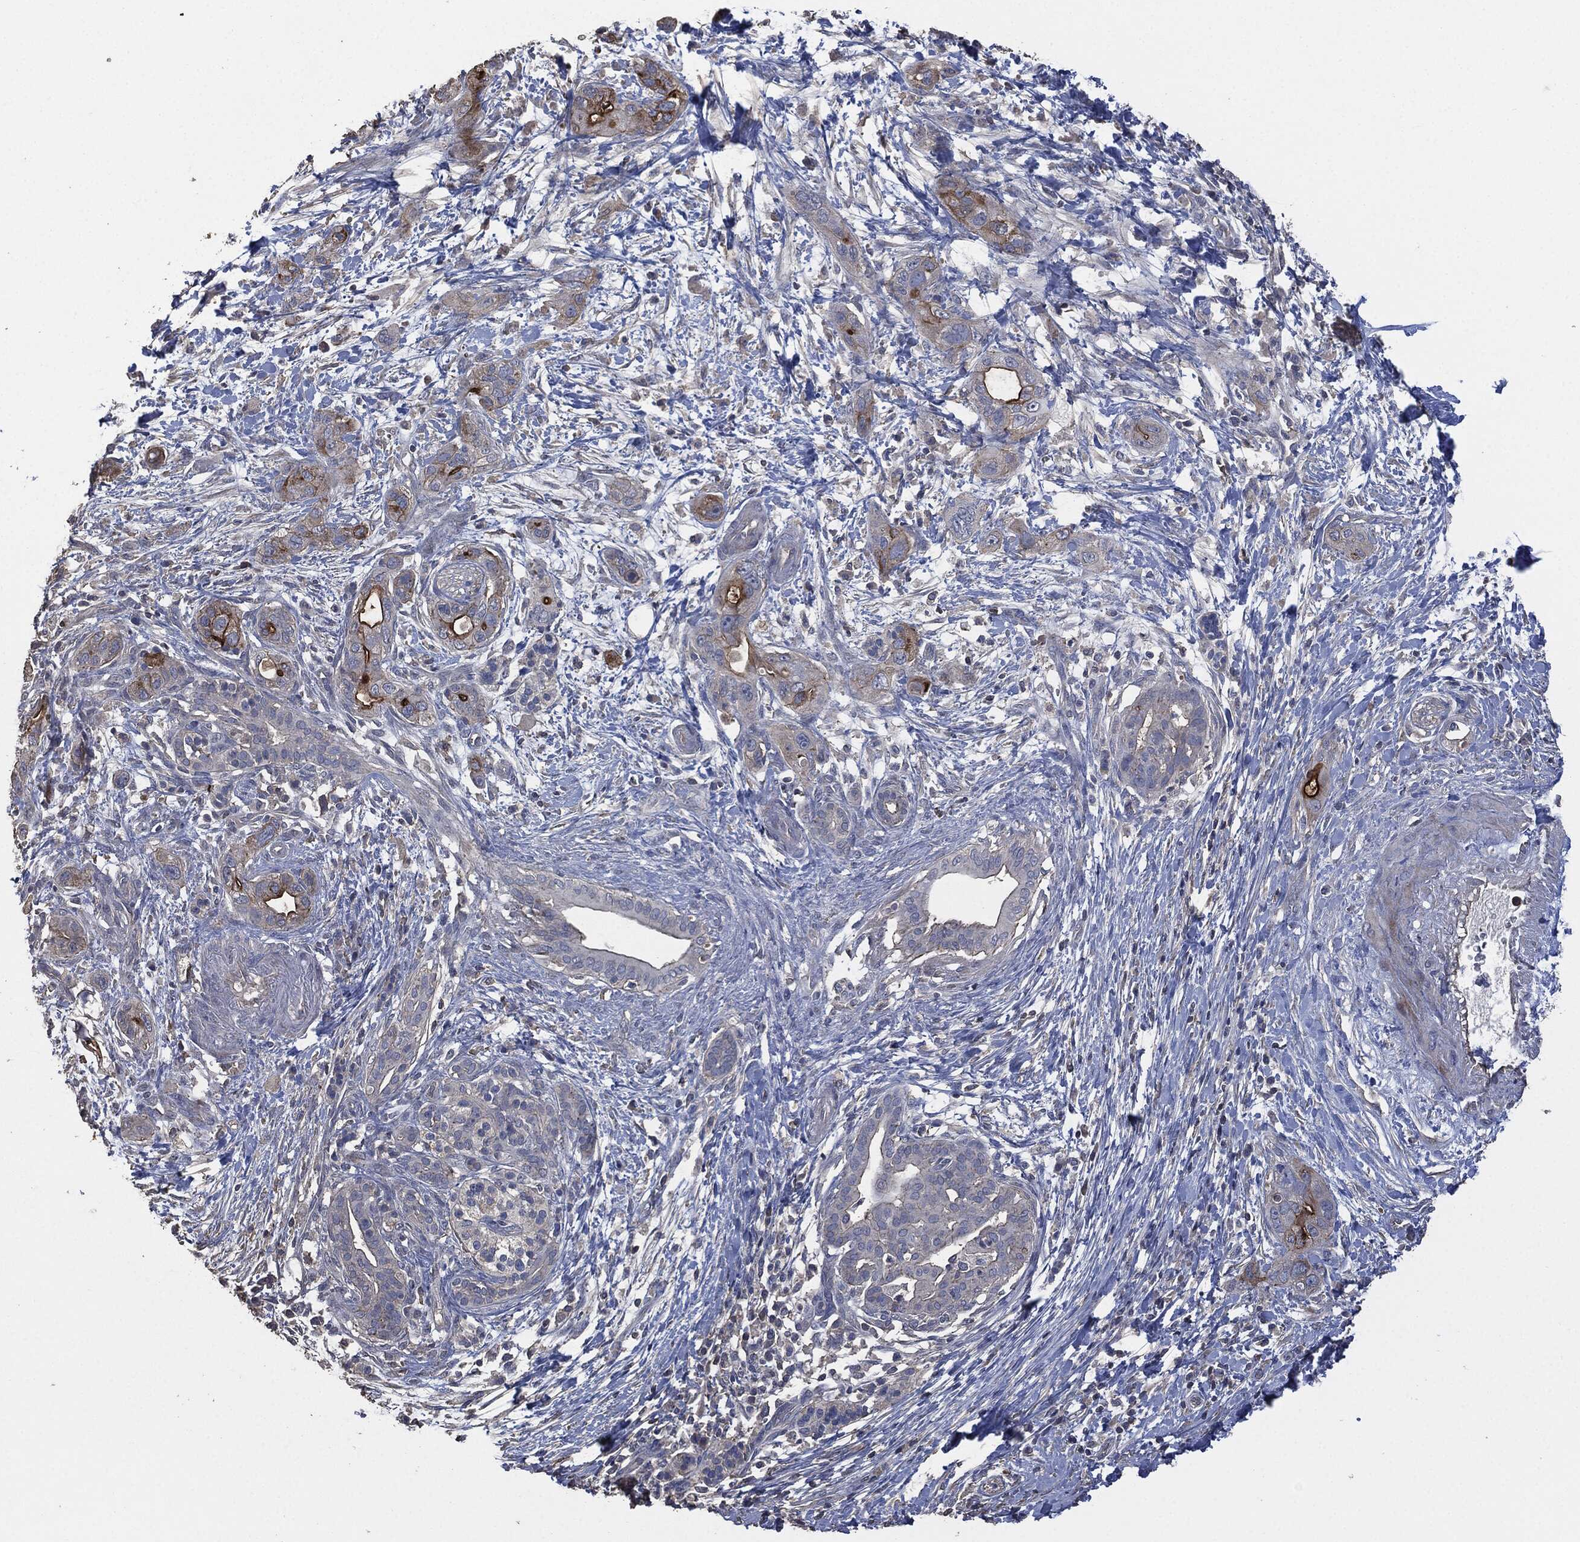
{"staining": {"intensity": "strong", "quantity": "25%-75%", "location": "cytoplasmic/membranous"}, "tissue": "pancreatic cancer", "cell_type": "Tumor cells", "image_type": "cancer", "snomed": [{"axis": "morphology", "description": "Adenocarcinoma, NOS"}, {"axis": "topography", "description": "Pancreas"}], "caption": "Immunohistochemical staining of adenocarcinoma (pancreatic) shows high levels of strong cytoplasmic/membranous positivity in approximately 25%-75% of tumor cells.", "gene": "MSLN", "patient": {"sex": "male", "age": 44}}